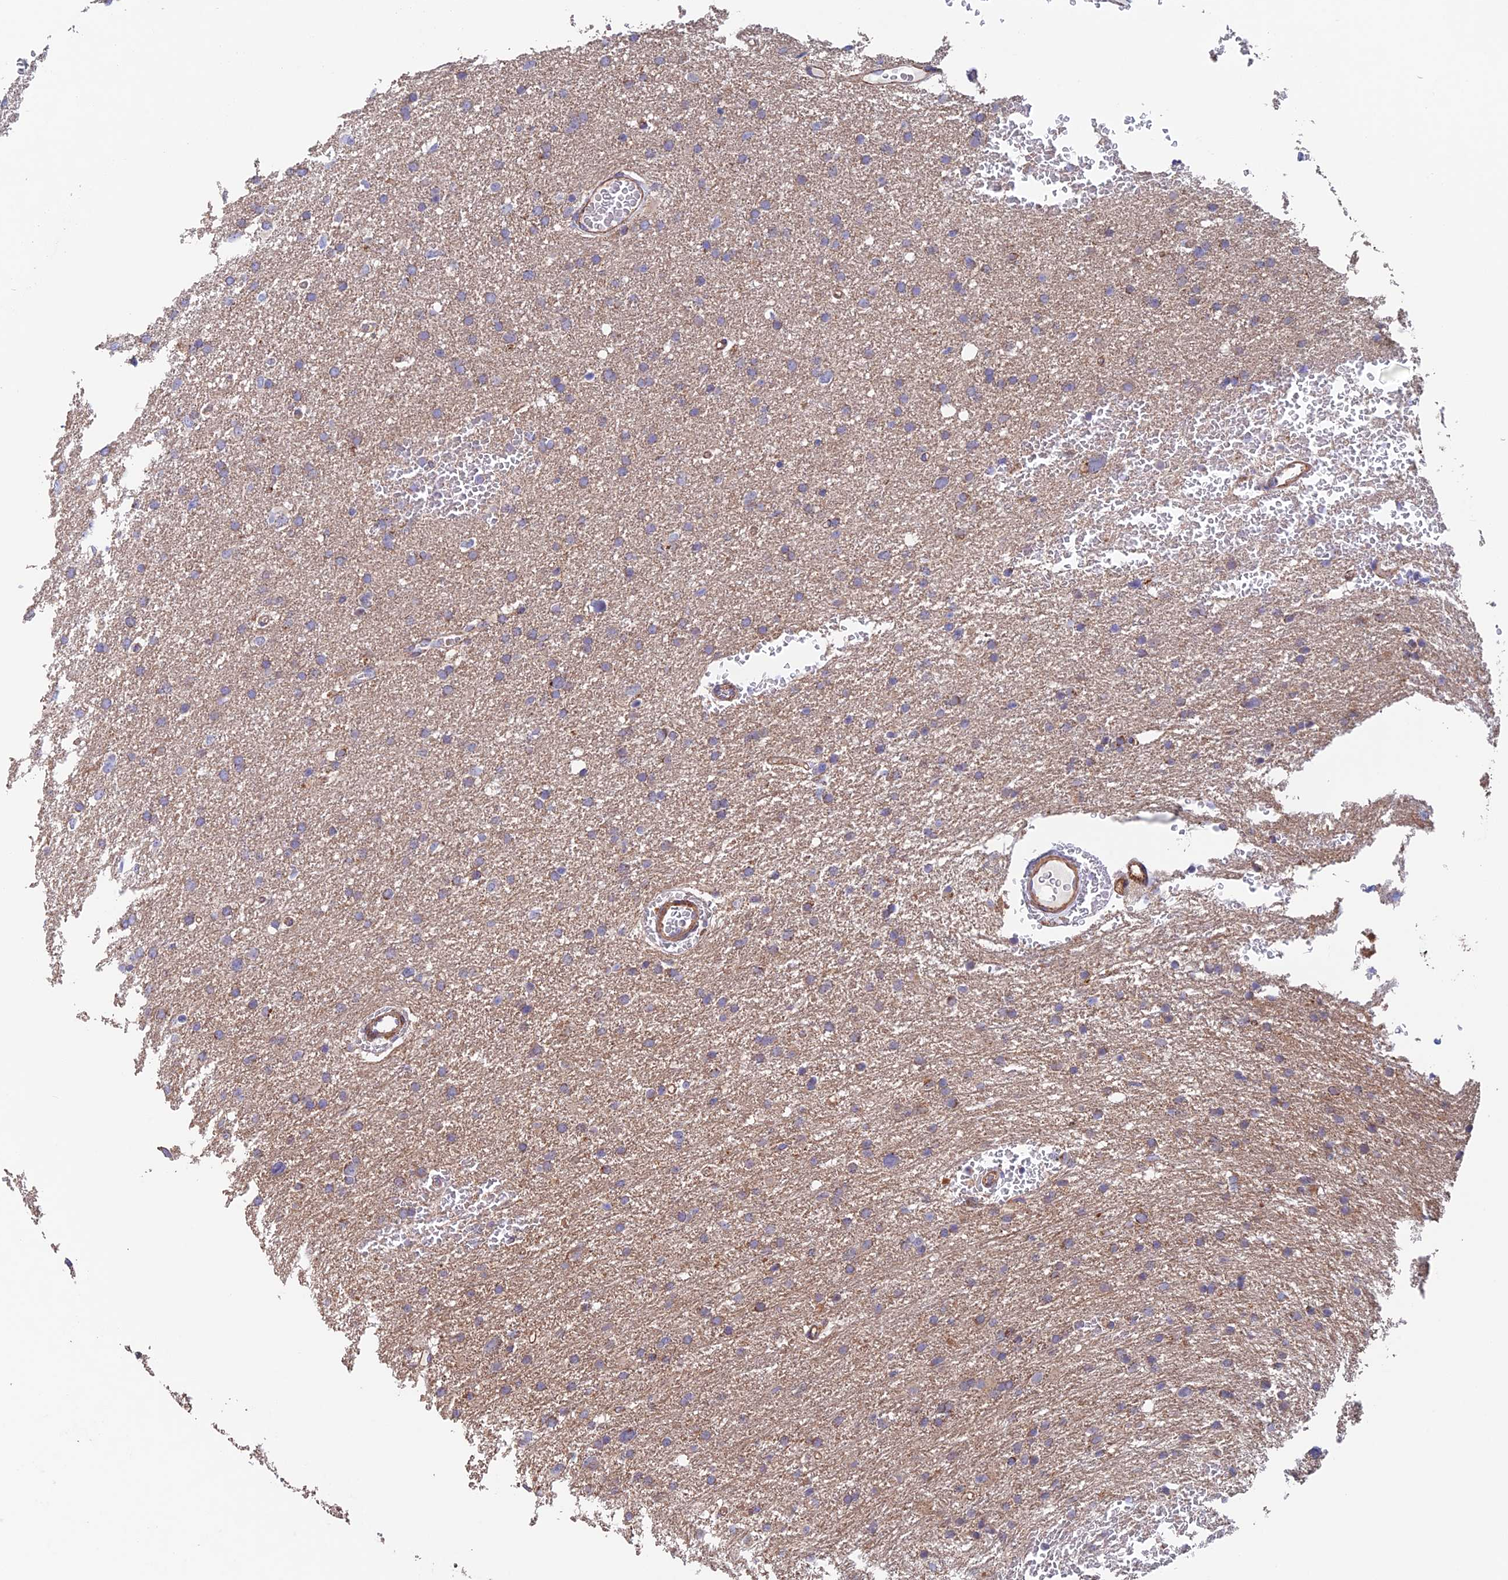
{"staining": {"intensity": "weak", "quantity": "<25%", "location": "cytoplasmic/membranous"}, "tissue": "glioma", "cell_type": "Tumor cells", "image_type": "cancer", "snomed": [{"axis": "morphology", "description": "Glioma, malignant, High grade"}, {"axis": "topography", "description": "Cerebral cortex"}], "caption": "Tumor cells are negative for brown protein staining in malignant glioma (high-grade). The staining was performed using DAB to visualize the protein expression in brown, while the nuclei were stained in blue with hematoxylin (Magnification: 20x).", "gene": "MRPL1", "patient": {"sex": "female", "age": 36}}